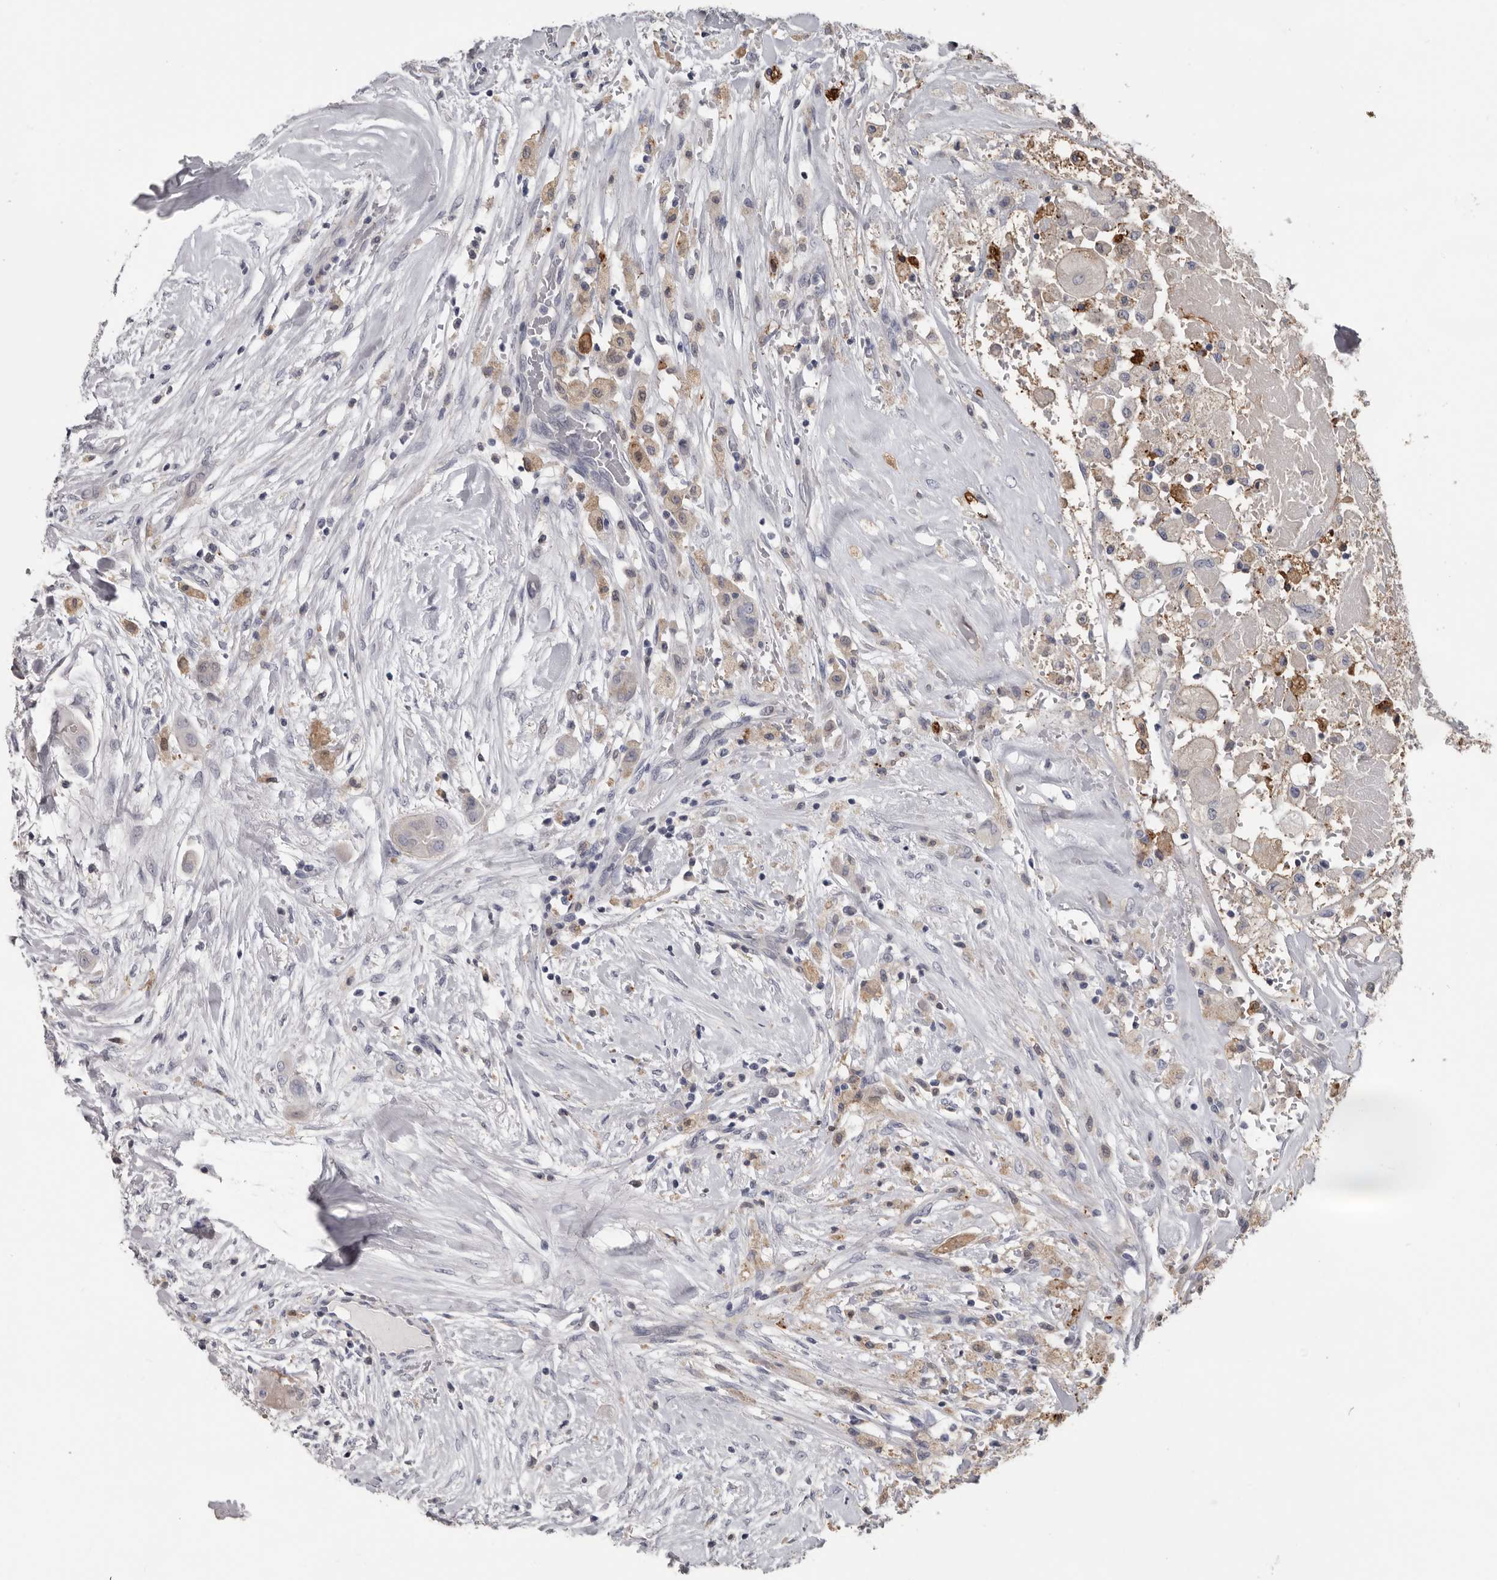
{"staining": {"intensity": "negative", "quantity": "none", "location": "none"}, "tissue": "thyroid cancer", "cell_type": "Tumor cells", "image_type": "cancer", "snomed": [{"axis": "morphology", "description": "Papillary adenocarcinoma, NOS"}, {"axis": "topography", "description": "Thyroid gland"}], "caption": "Immunohistochemical staining of human thyroid cancer shows no significant expression in tumor cells.", "gene": "FABP7", "patient": {"sex": "female", "age": 59}}